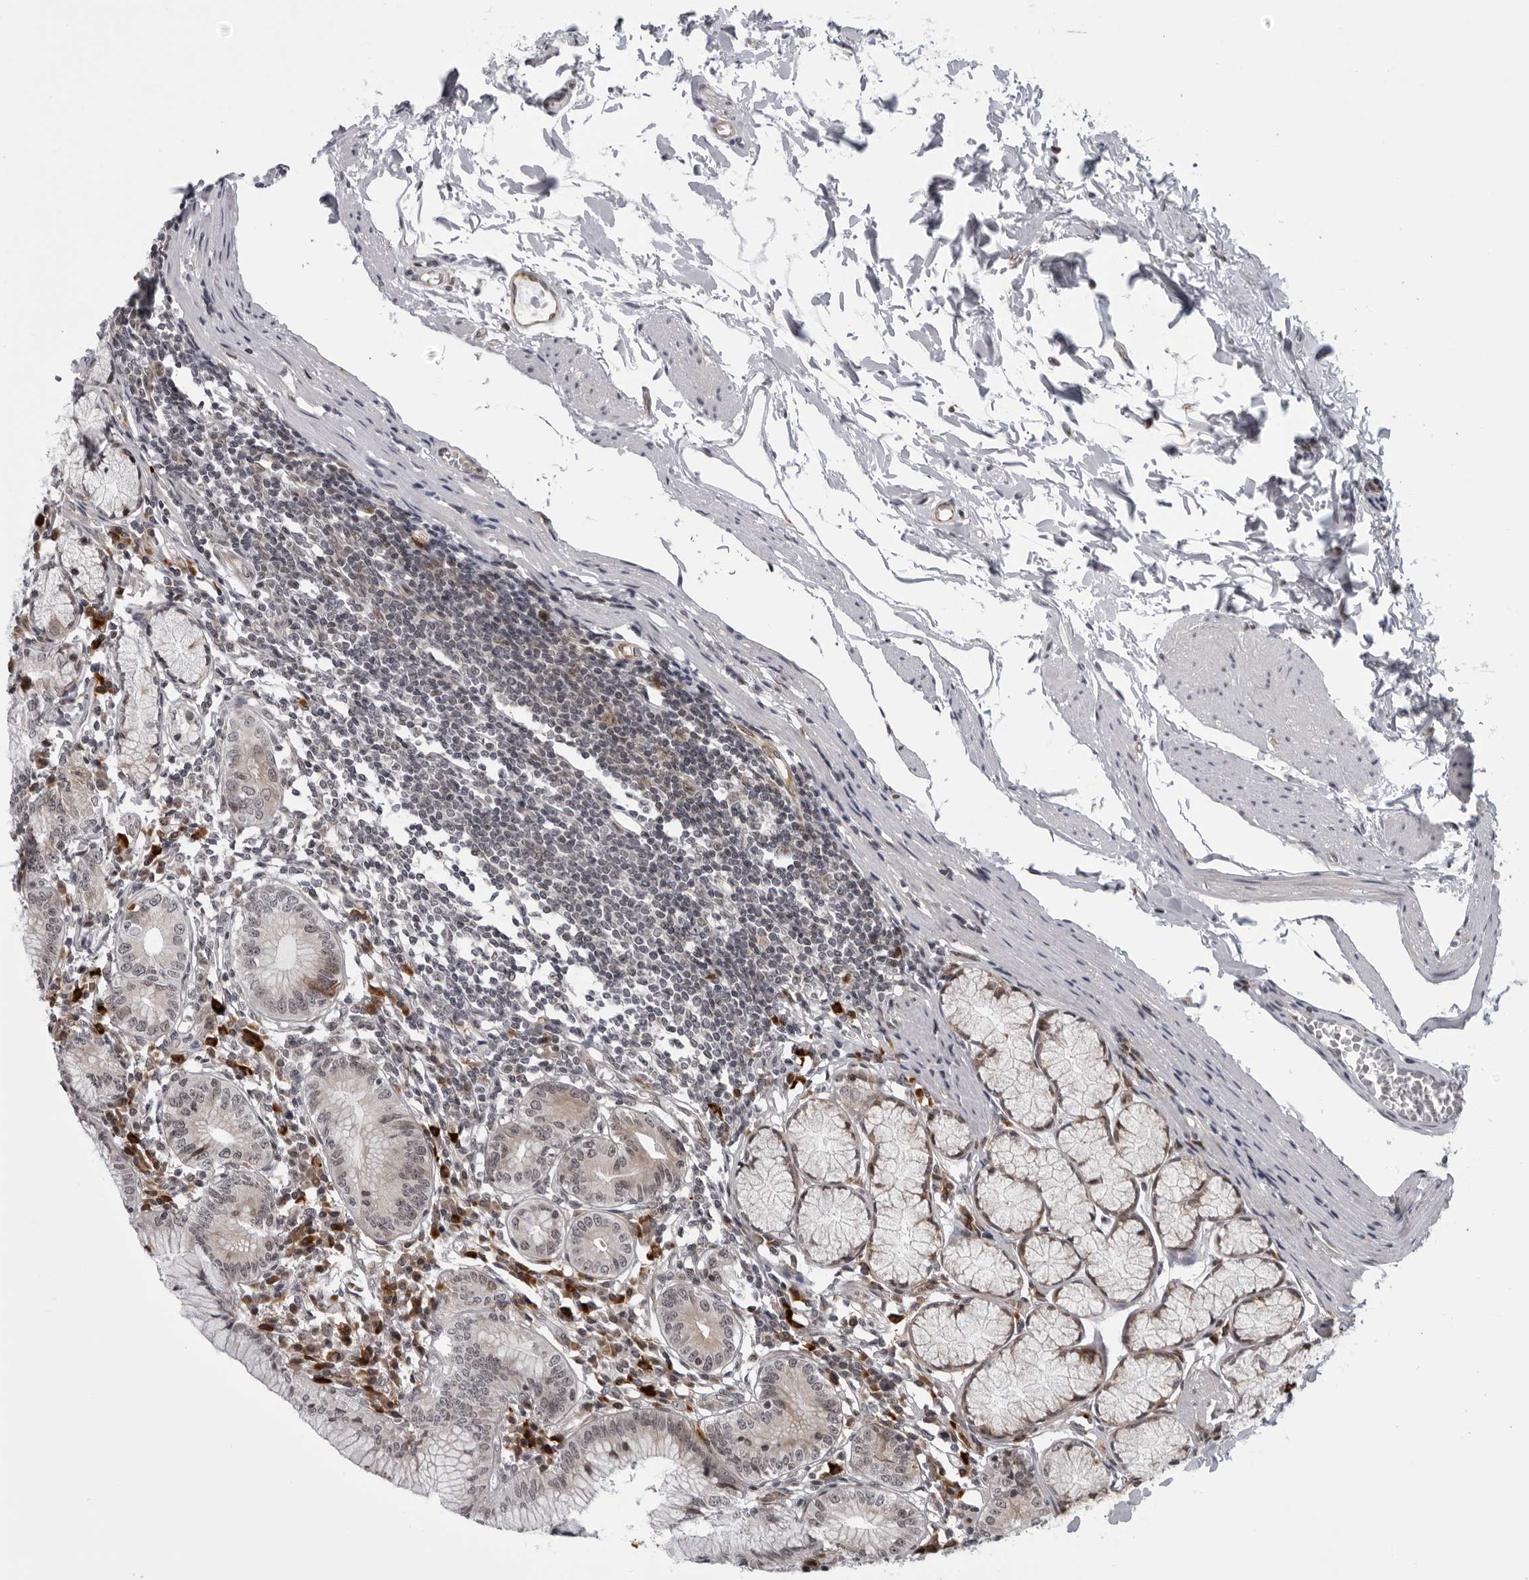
{"staining": {"intensity": "moderate", "quantity": "25%-75%", "location": "cytoplasmic/membranous,nuclear"}, "tissue": "stomach", "cell_type": "Glandular cells", "image_type": "normal", "snomed": [{"axis": "morphology", "description": "Normal tissue, NOS"}, {"axis": "topography", "description": "Stomach"}], "caption": "Human stomach stained for a protein (brown) shows moderate cytoplasmic/membranous,nuclear positive expression in about 25%-75% of glandular cells.", "gene": "GCSAML", "patient": {"sex": "male", "age": 55}}